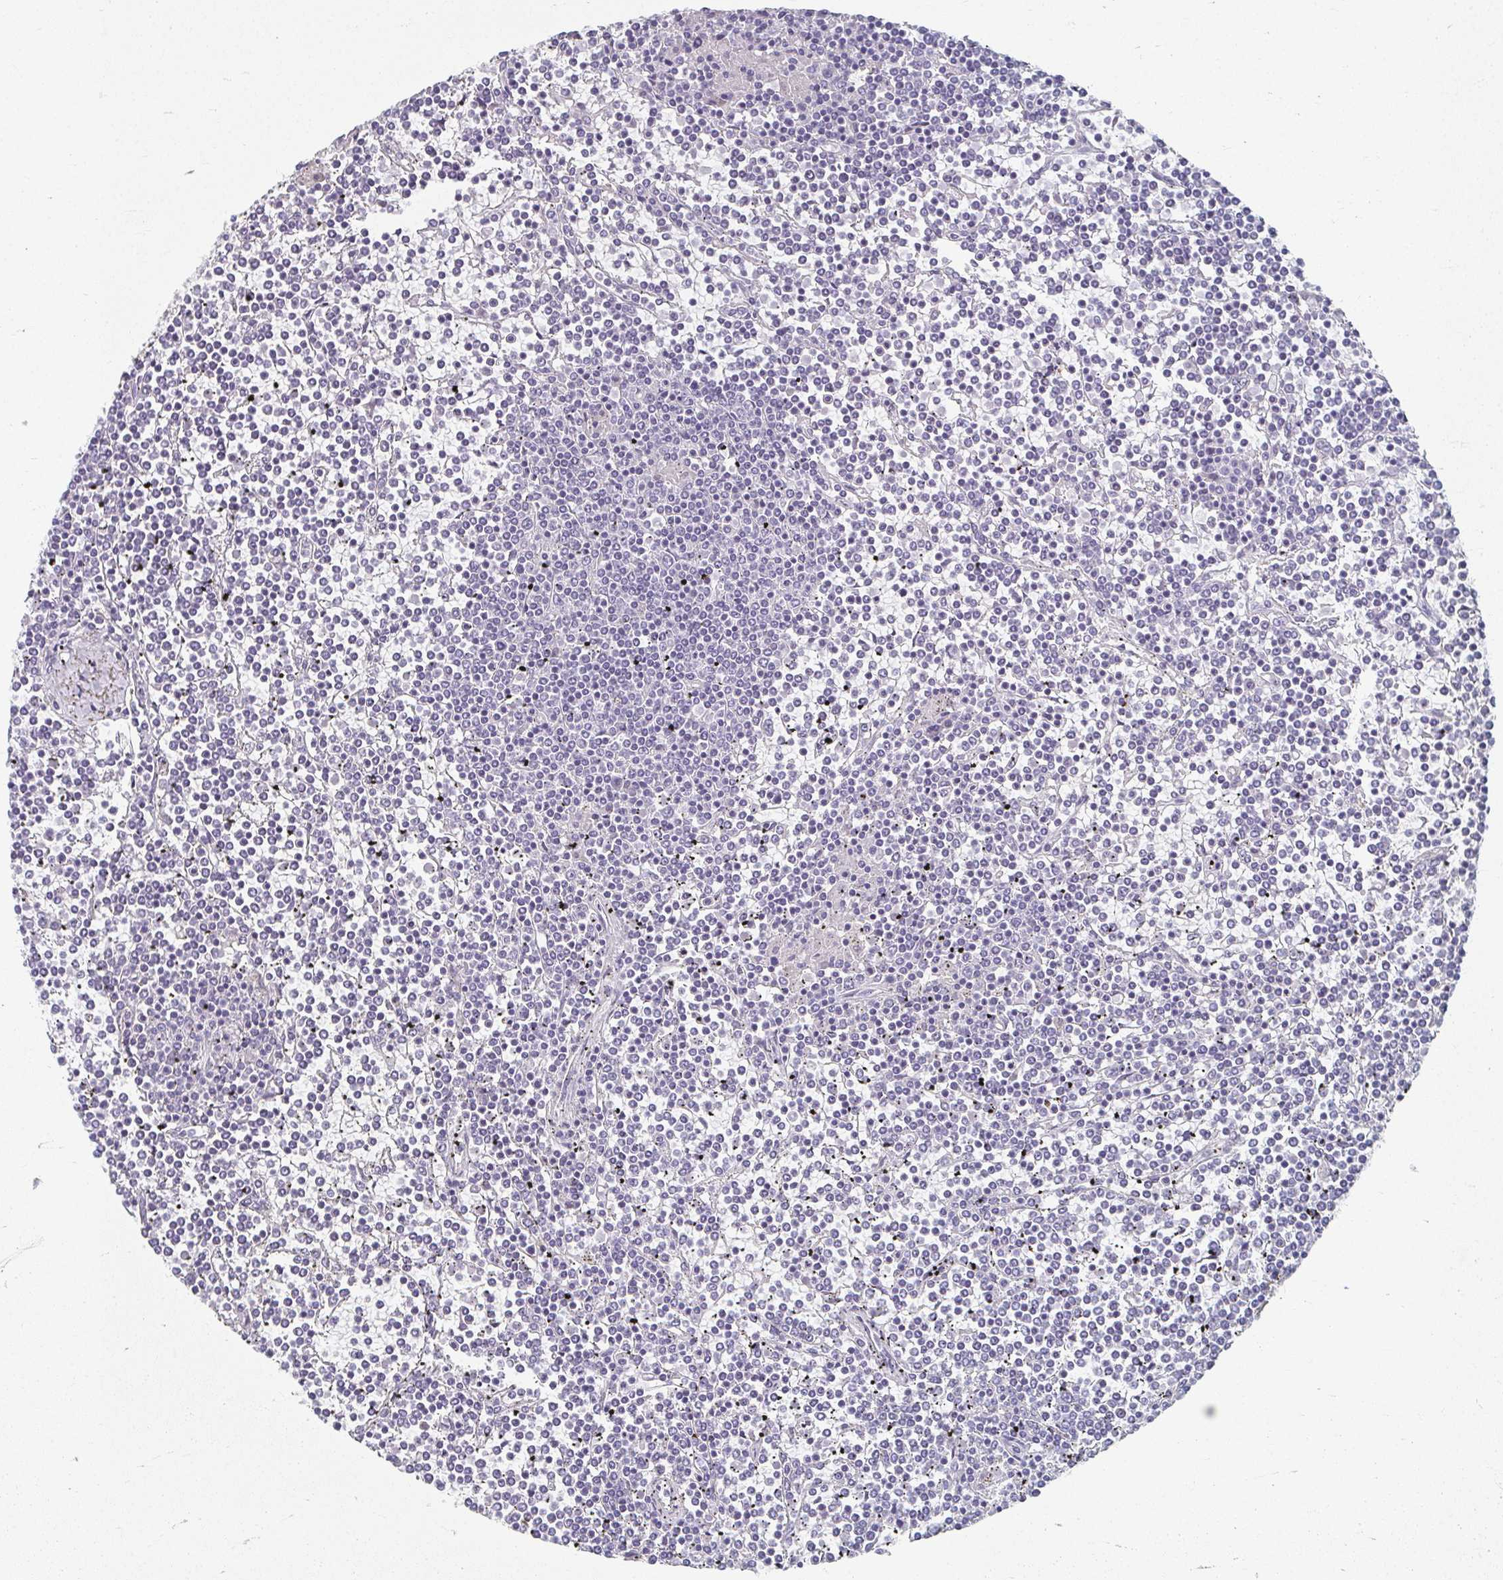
{"staining": {"intensity": "negative", "quantity": "none", "location": "none"}, "tissue": "lymphoma", "cell_type": "Tumor cells", "image_type": "cancer", "snomed": [{"axis": "morphology", "description": "Malignant lymphoma, non-Hodgkin's type, Low grade"}, {"axis": "topography", "description": "Spleen"}], "caption": "A photomicrograph of lymphoma stained for a protein displays no brown staining in tumor cells. (Stains: DAB immunohistochemistry (IHC) with hematoxylin counter stain, Microscopy: brightfield microscopy at high magnification).", "gene": "CAMKV", "patient": {"sex": "female", "age": 19}}